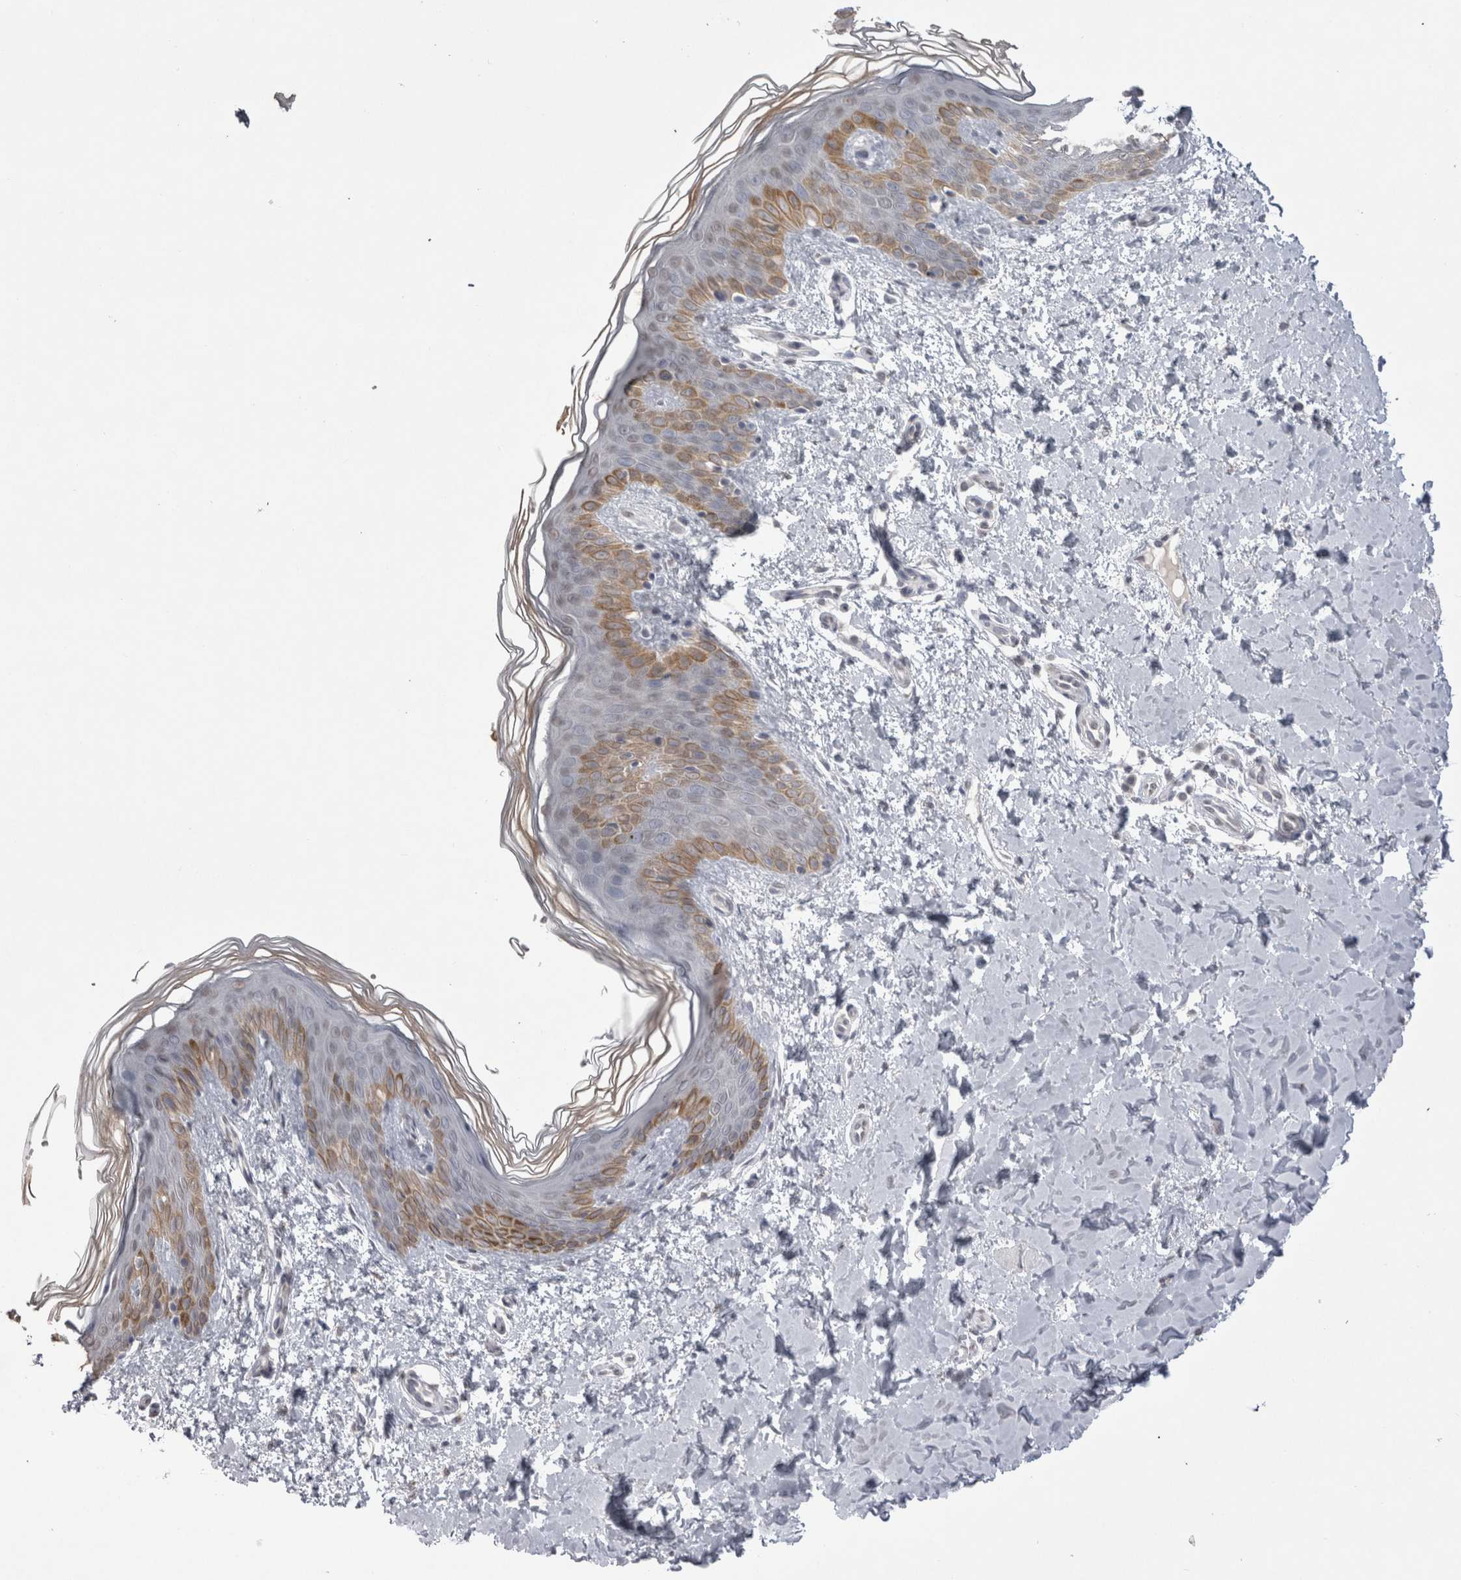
{"staining": {"intensity": "negative", "quantity": "none", "location": "none"}, "tissue": "skin", "cell_type": "Fibroblasts", "image_type": "normal", "snomed": [{"axis": "morphology", "description": "Normal tissue, NOS"}, {"axis": "morphology", "description": "Neoplasm, benign, NOS"}, {"axis": "topography", "description": "Skin"}, {"axis": "topography", "description": "Soft tissue"}], "caption": "The IHC photomicrograph has no significant positivity in fibroblasts of skin.", "gene": "DDX4", "patient": {"sex": "male", "age": 26}}